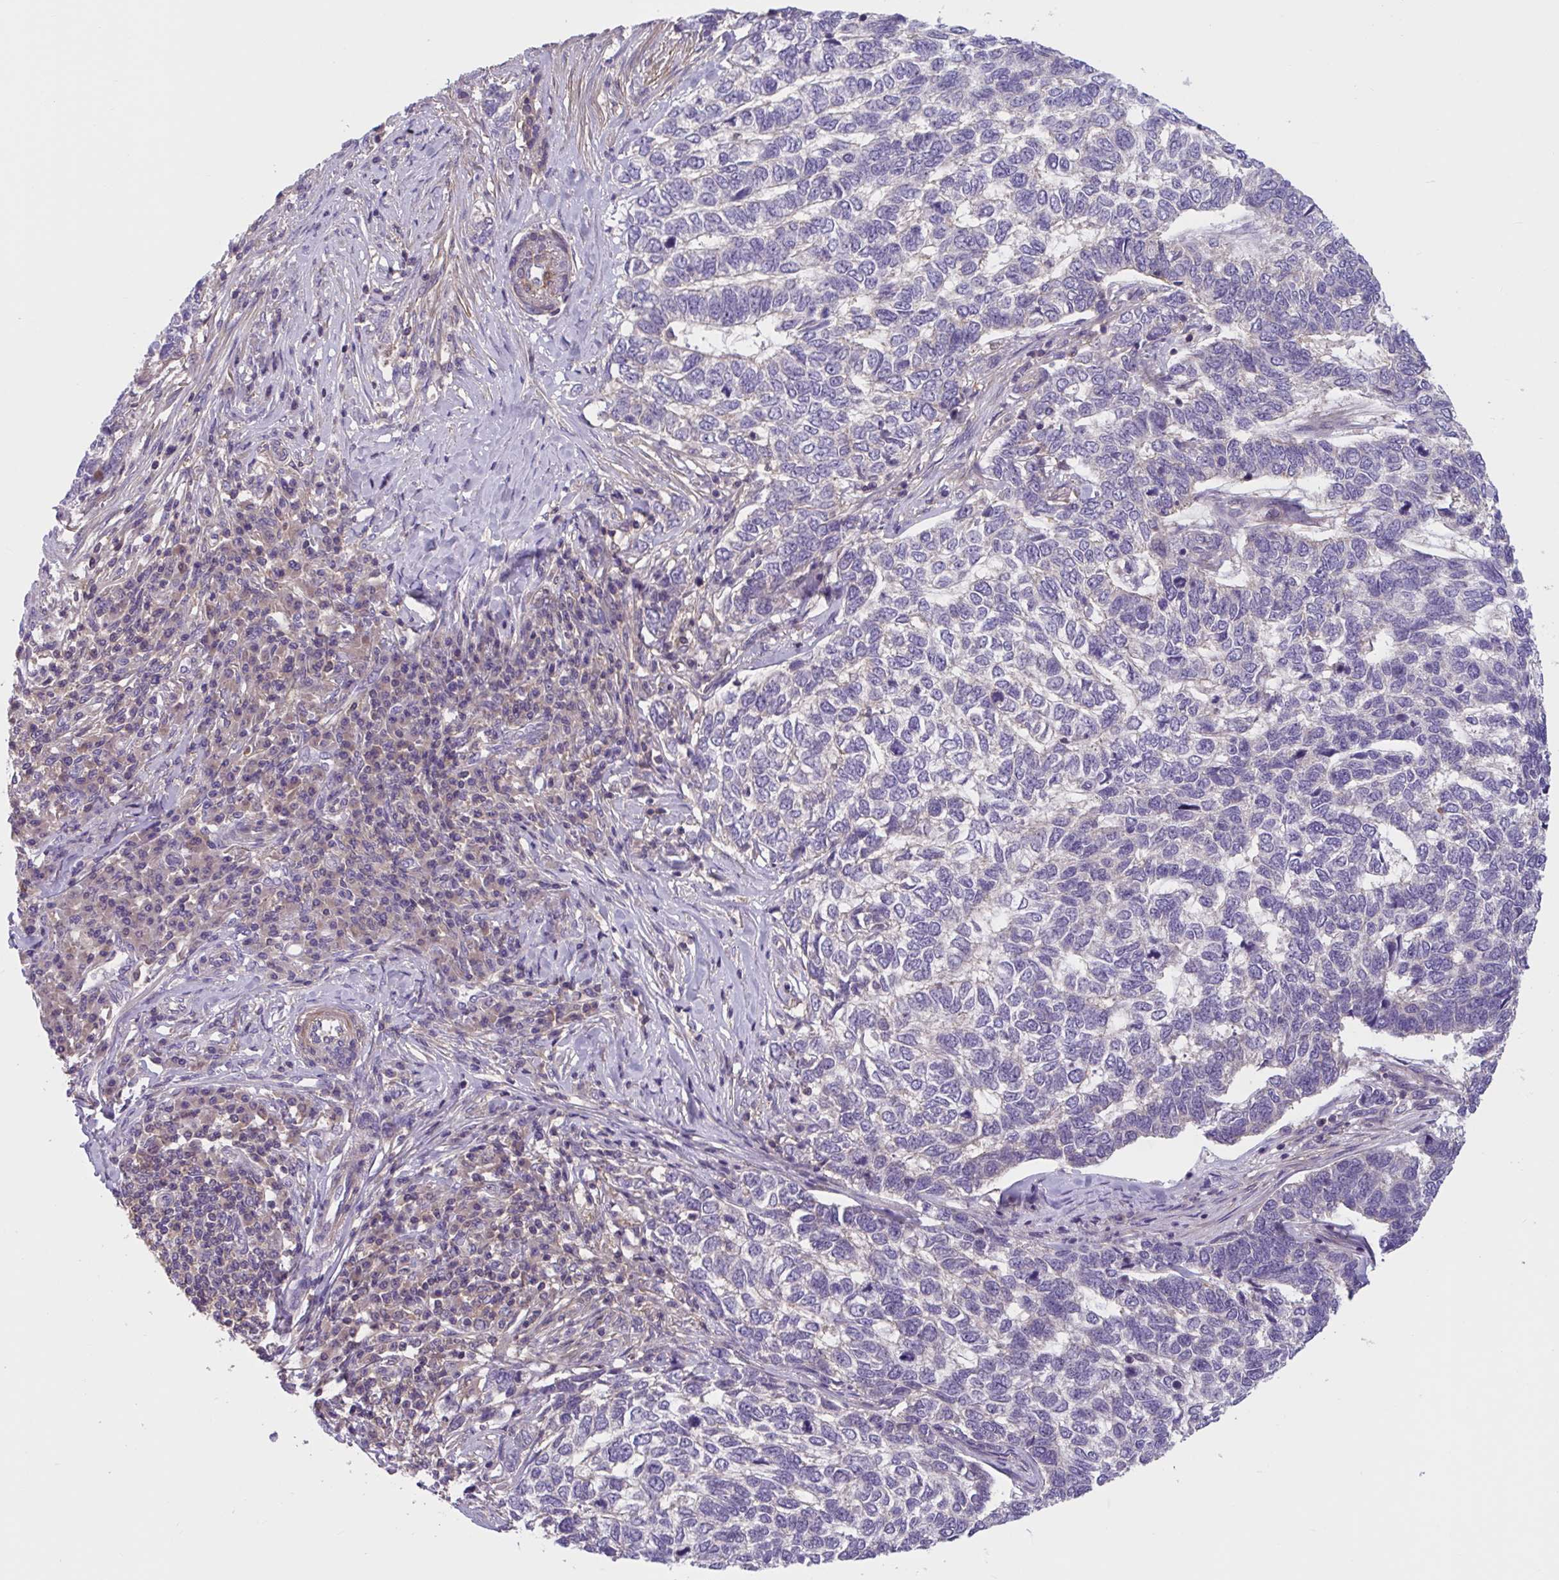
{"staining": {"intensity": "negative", "quantity": "none", "location": "none"}, "tissue": "skin cancer", "cell_type": "Tumor cells", "image_type": "cancer", "snomed": [{"axis": "morphology", "description": "Basal cell carcinoma"}, {"axis": "topography", "description": "Skin"}], "caption": "Tumor cells show no significant protein expression in skin basal cell carcinoma.", "gene": "WNT9B", "patient": {"sex": "female", "age": 65}}